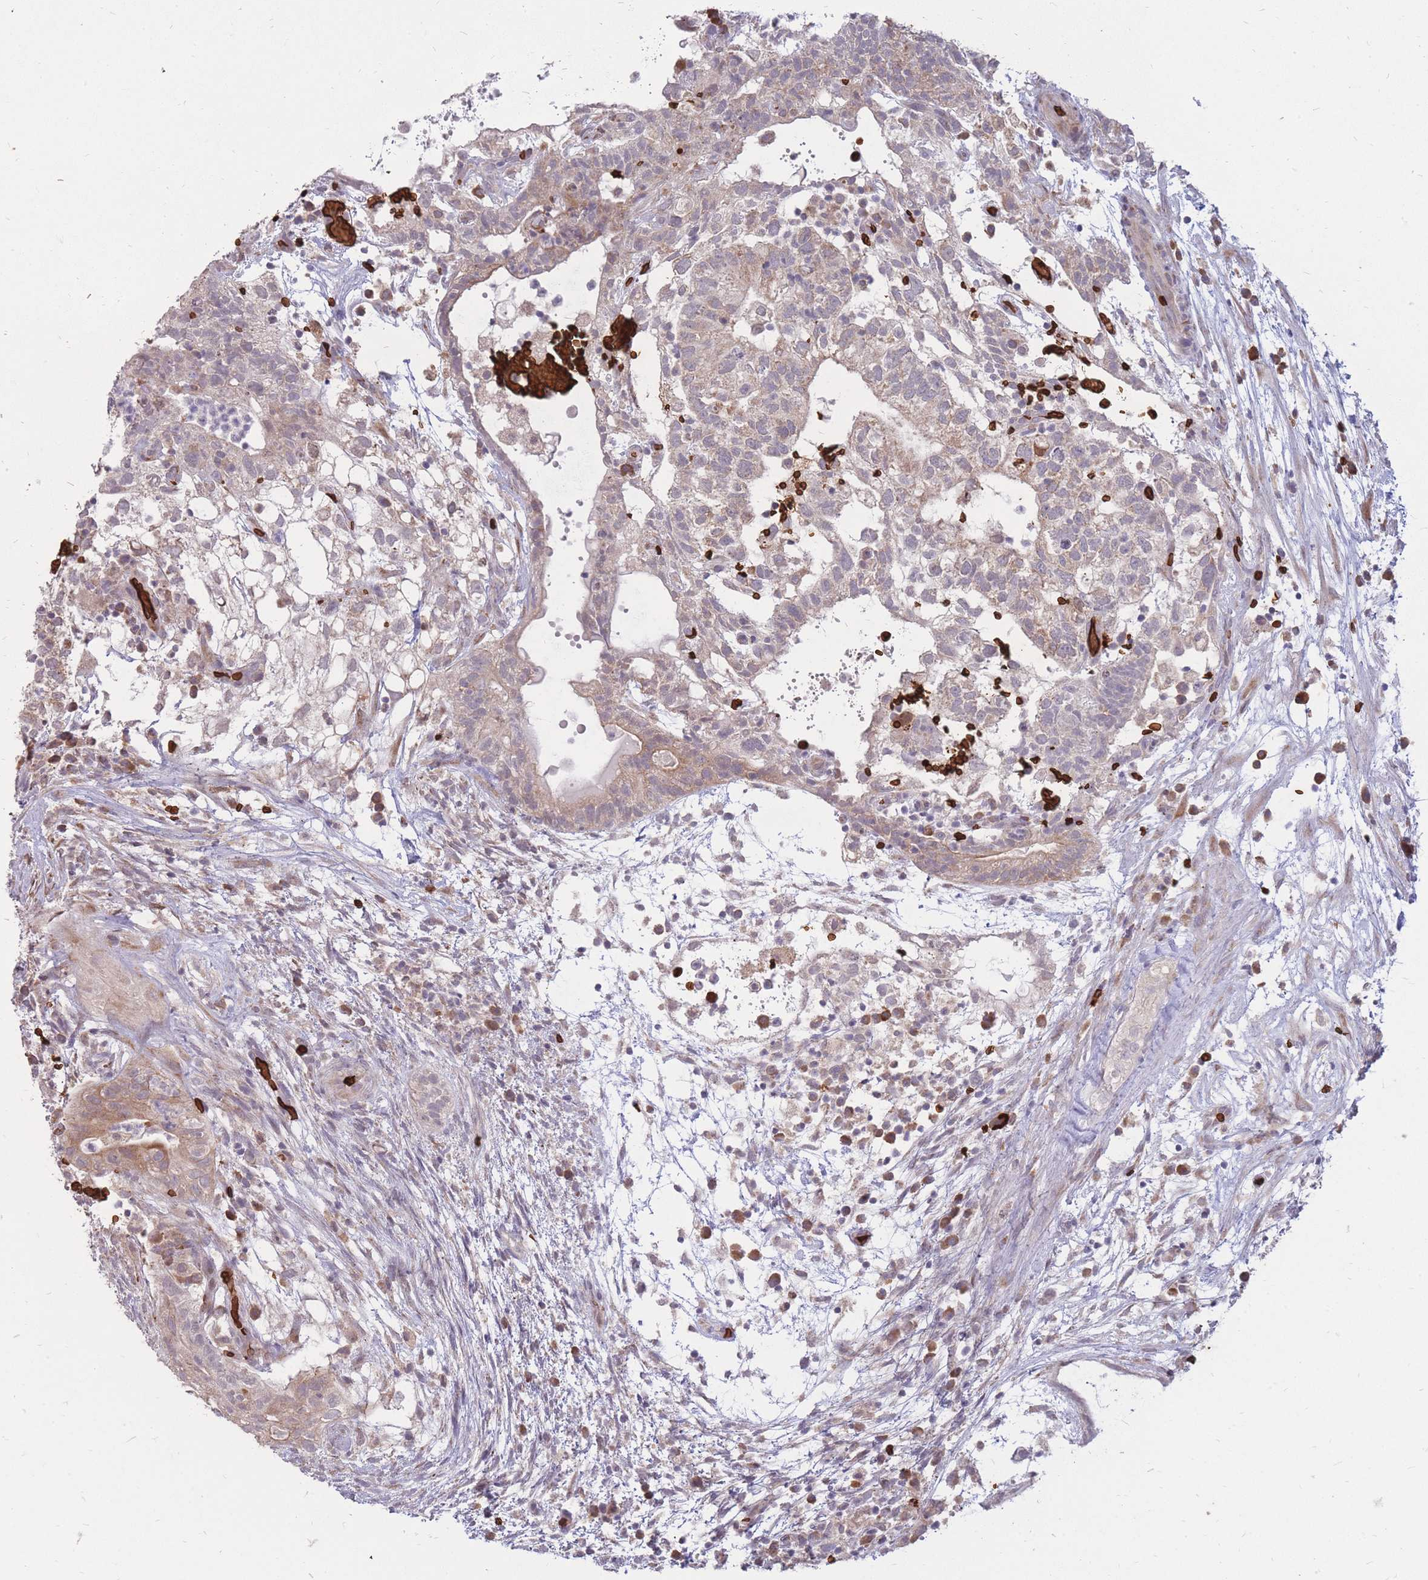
{"staining": {"intensity": "weak", "quantity": "25%-75%", "location": "cytoplasmic/membranous"}, "tissue": "testis cancer", "cell_type": "Tumor cells", "image_type": "cancer", "snomed": [{"axis": "morphology", "description": "Normal tissue, NOS"}, {"axis": "morphology", "description": "Carcinoma, Embryonal, NOS"}, {"axis": "topography", "description": "Testis"}], "caption": "Immunohistochemical staining of testis cancer shows weak cytoplasmic/membranous protein staining in approximately 25%-75% of tumor cells. Nuclei are stained in blue.", "gene": "ATP10D", "patient": {"sex": "male", "age": 32}}